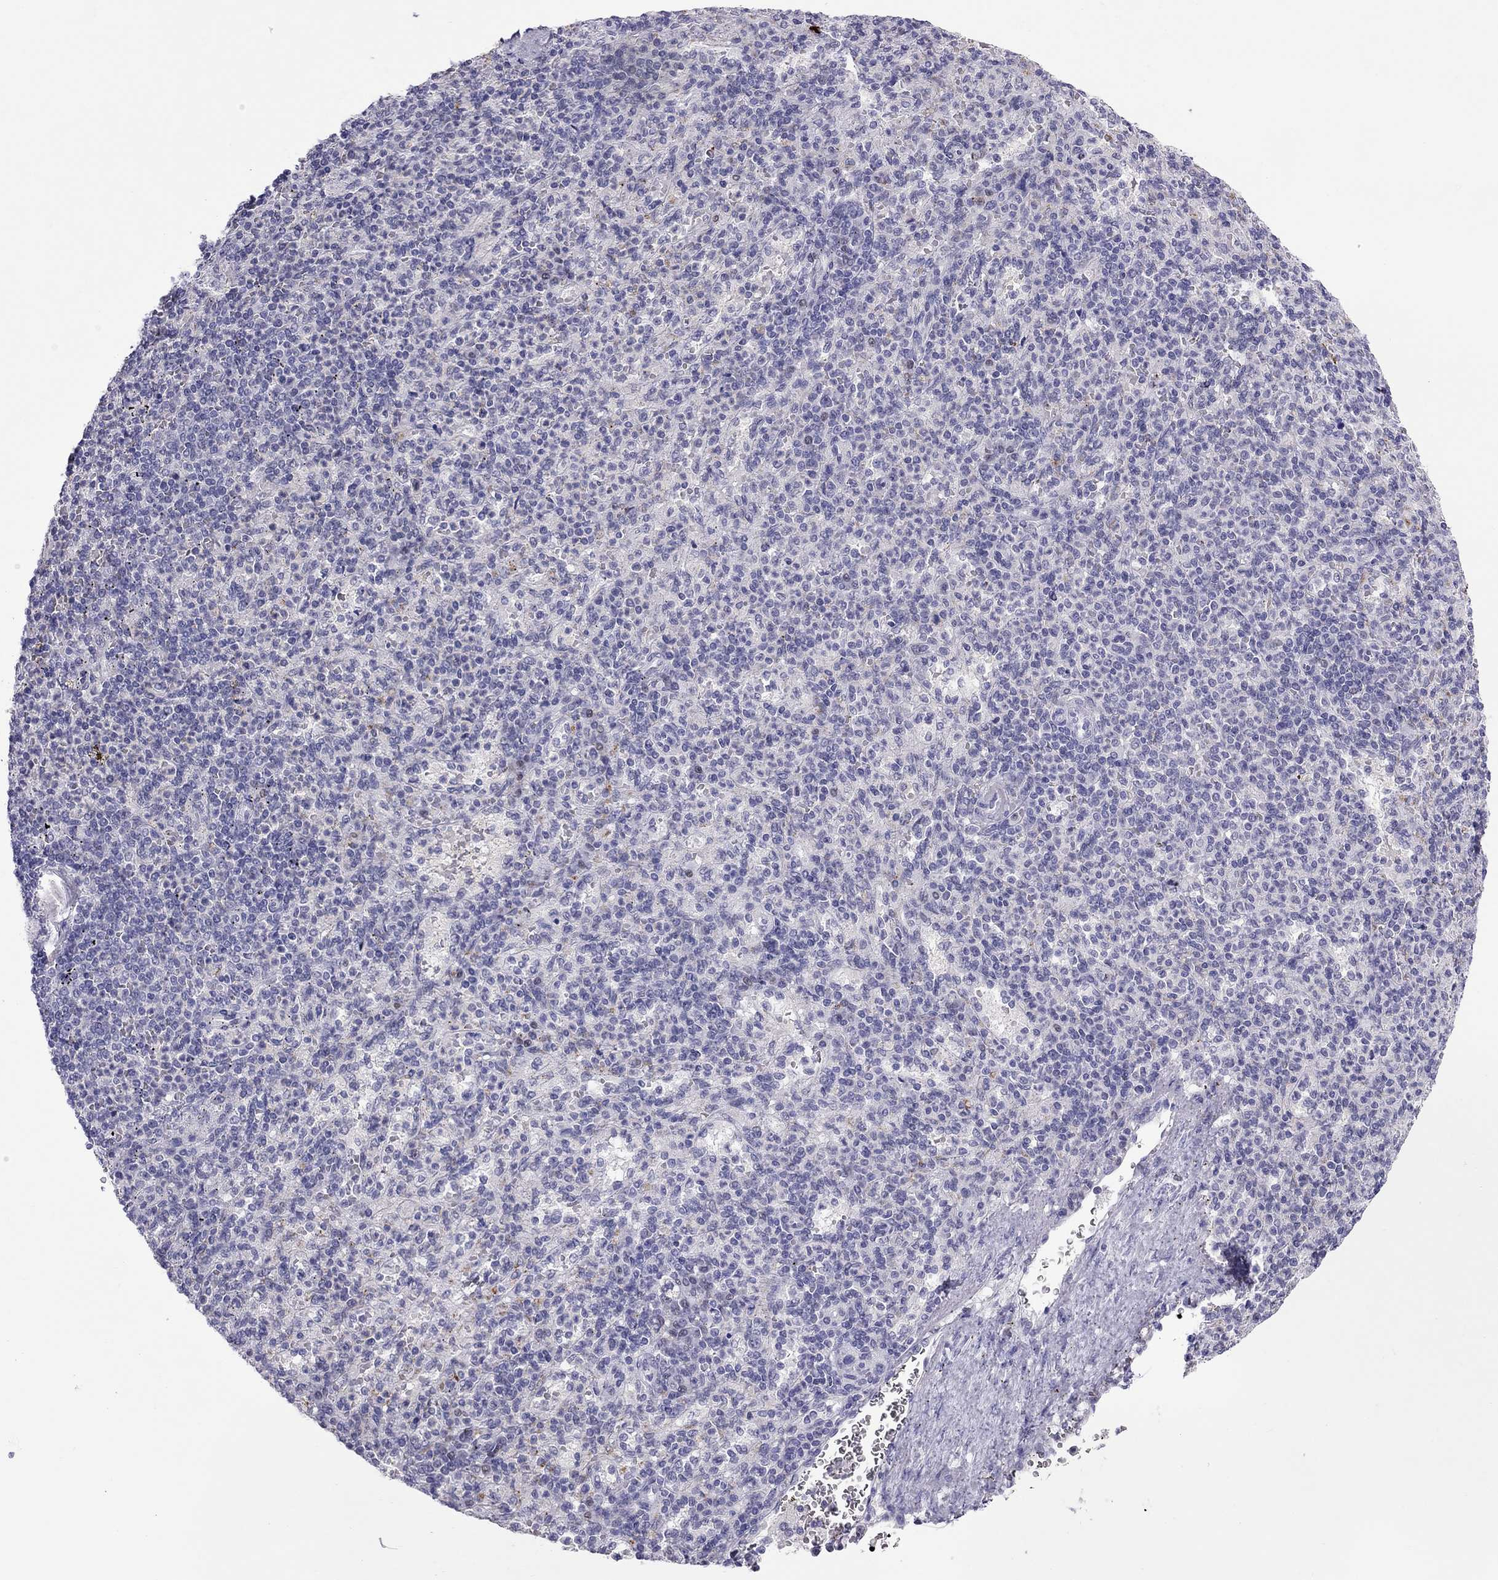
{"staining": {"intensity": "negative", "quantity": "none", "location": "none"}, "tissue": "spleen", "cell_type": "Cells in red pulp", "image_type": "normal", "snomed": [{"axis": "morphology", "description": "Normal tissue, NOS"}, {"axis": "topography", "description": "Spleen"}], "caption": "Spleen was stained to show a protein in brown. There is no significant expression in cells in red pulp. (DAB immunohistochemistry, high magnification).", "gene": "CHRNB3", "patient": {"sex": "female", "age": 74}}